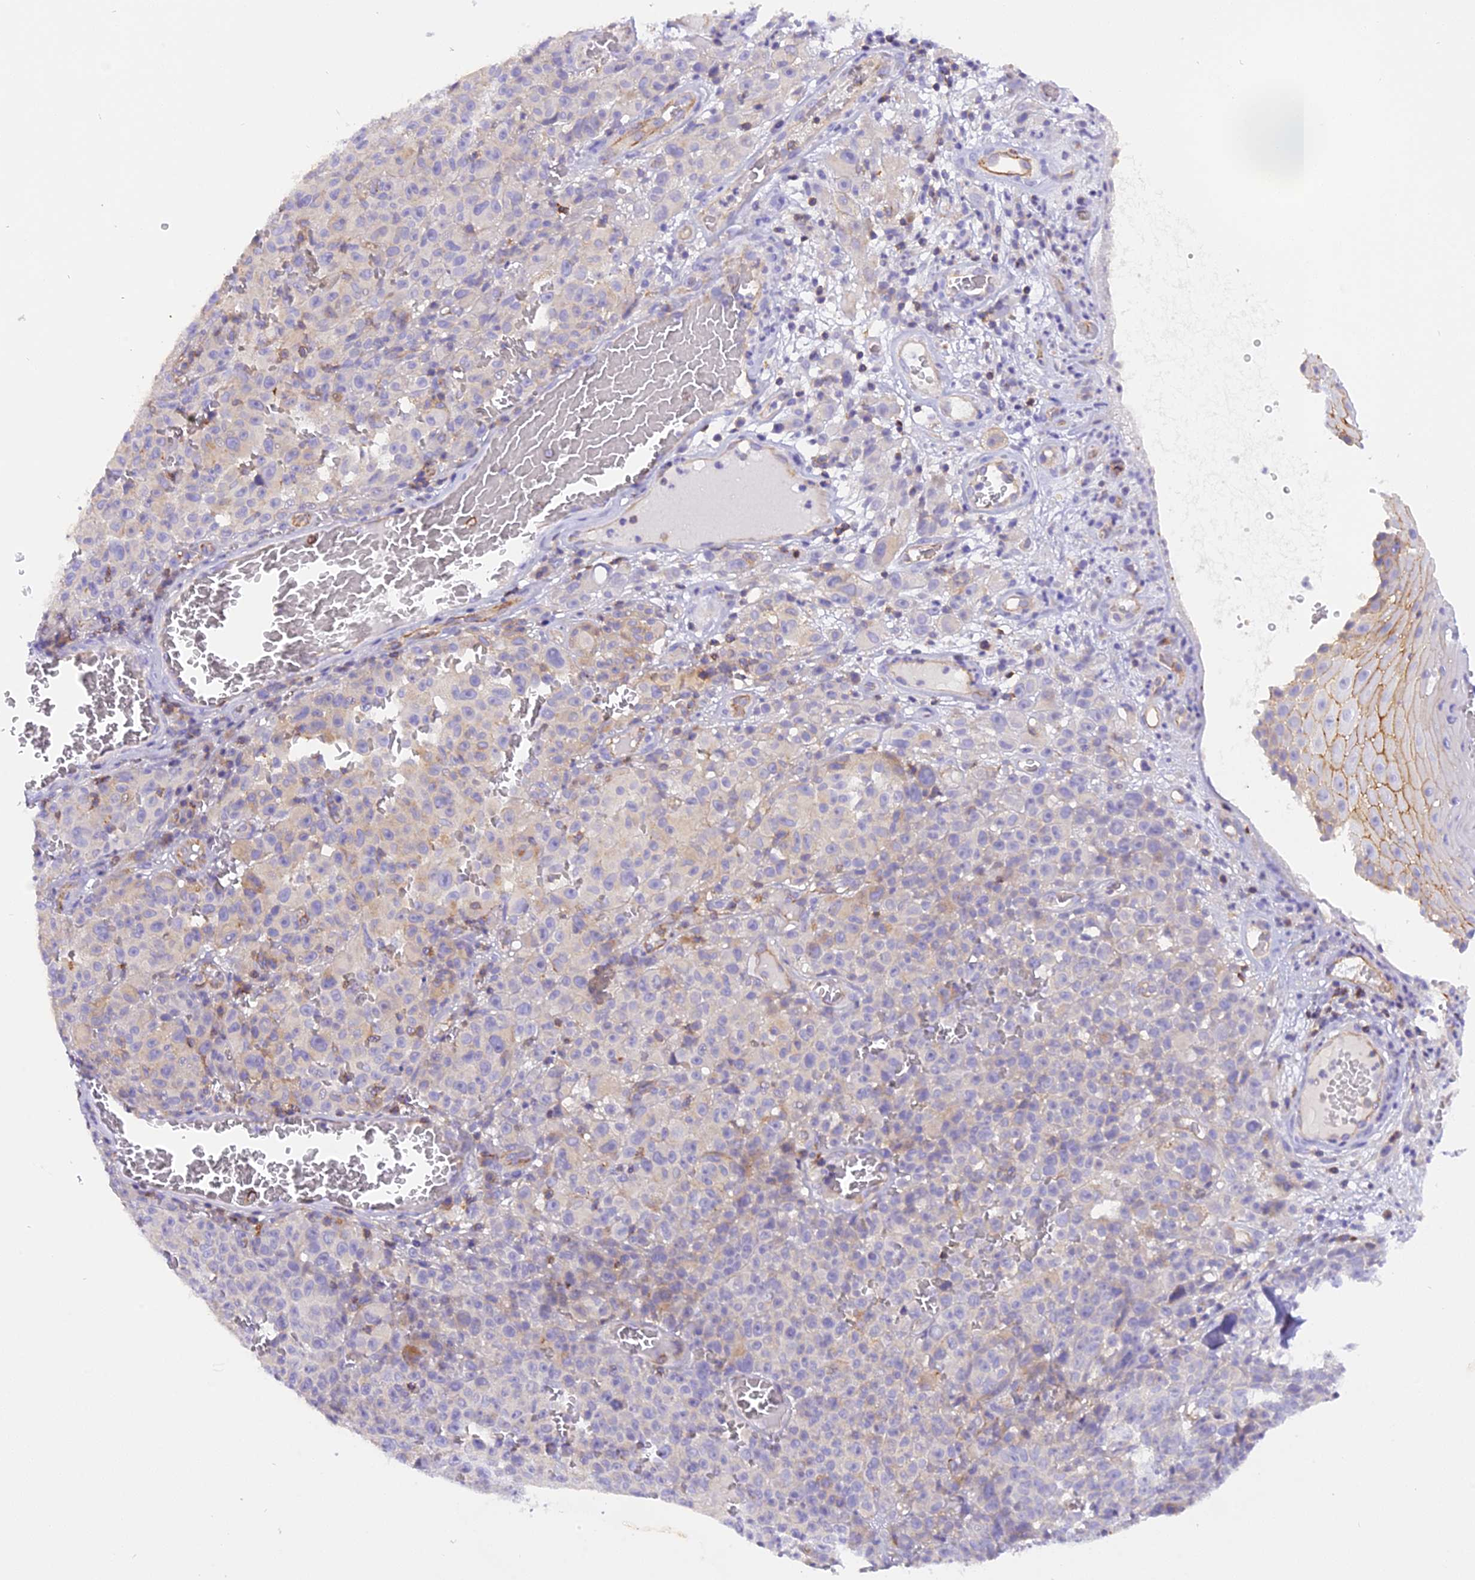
{"staining": {"intensity": "negative", "quantity": "none", "location": "none"}, "tissue": "melanoma", "cell_type": "Tumor cells", "image_type": "cancer", "snomed": [{"axis": "morphology", "description": "Malignant melanoma, NOS"}, {"axis": "topography", "description": "Skin"}], "caption": "Tumor cells show no significant staining in melanoma. The staining is performed using DAB (3,3'-diaminobenzidine) brown chromogen with nuclei counter-stained in using hematoxylin.", "gene": "FAM193A", "patient": {"sex": "female", "age": 82}}